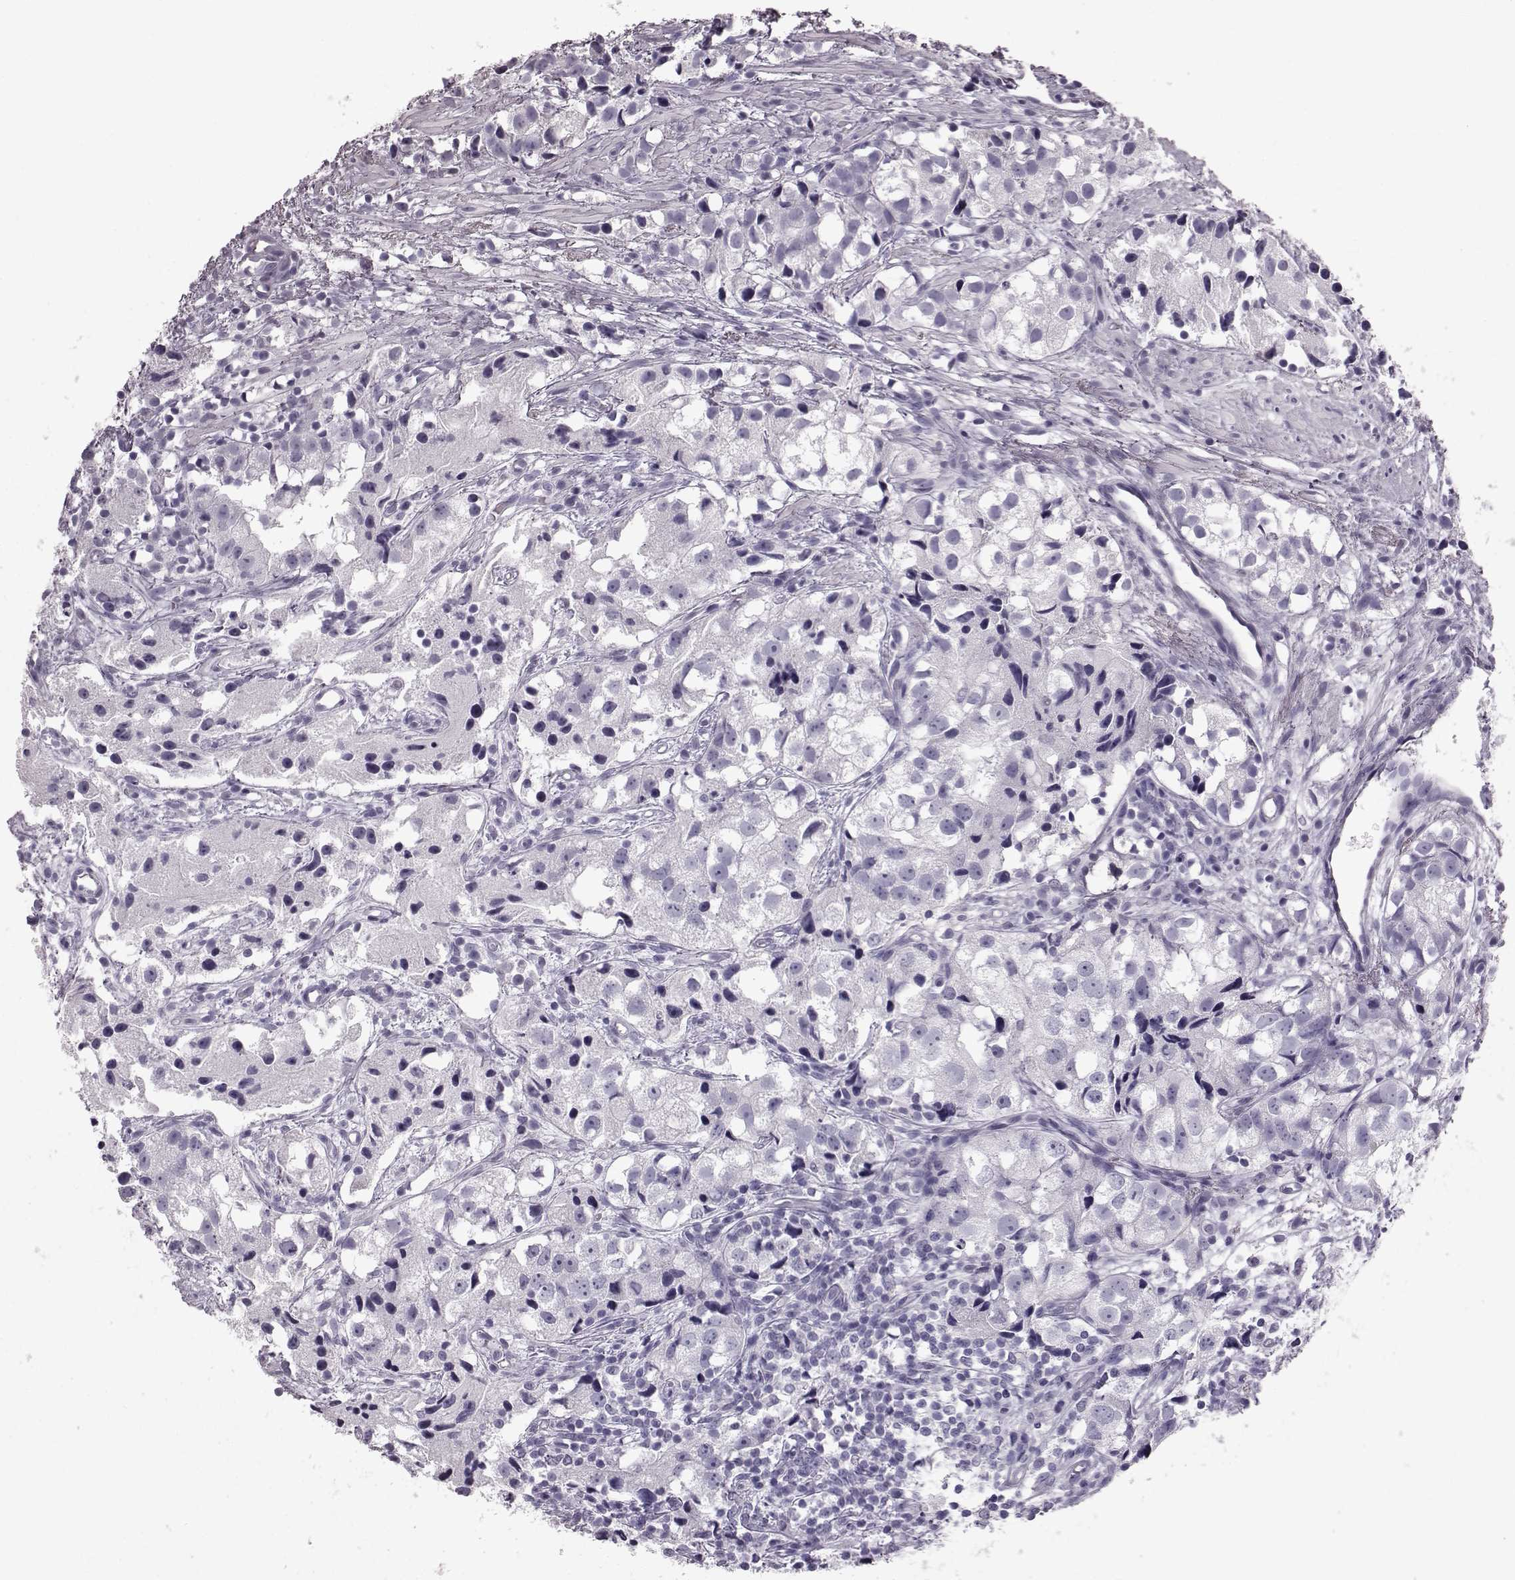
{"staining": {"intensity": "negative", "quantity": "none", "location": "none"}, "tissue": "prostate cancer", "cell_type": "Tumor cells", "image_type": "cancer", "snomed": [{"axis": "morphology", "description": "Adenocarcinoma, High grade"}, {"axis": "topography", "description": "Prostate"}], "caption": "Adenocarcinoma (high-grade) (prostate) was stained to show a protein in brown. There is no significant positivity in tumor cells.", "gene": "TCHHL1", "patient": {"sex": "male", "age": 68}}